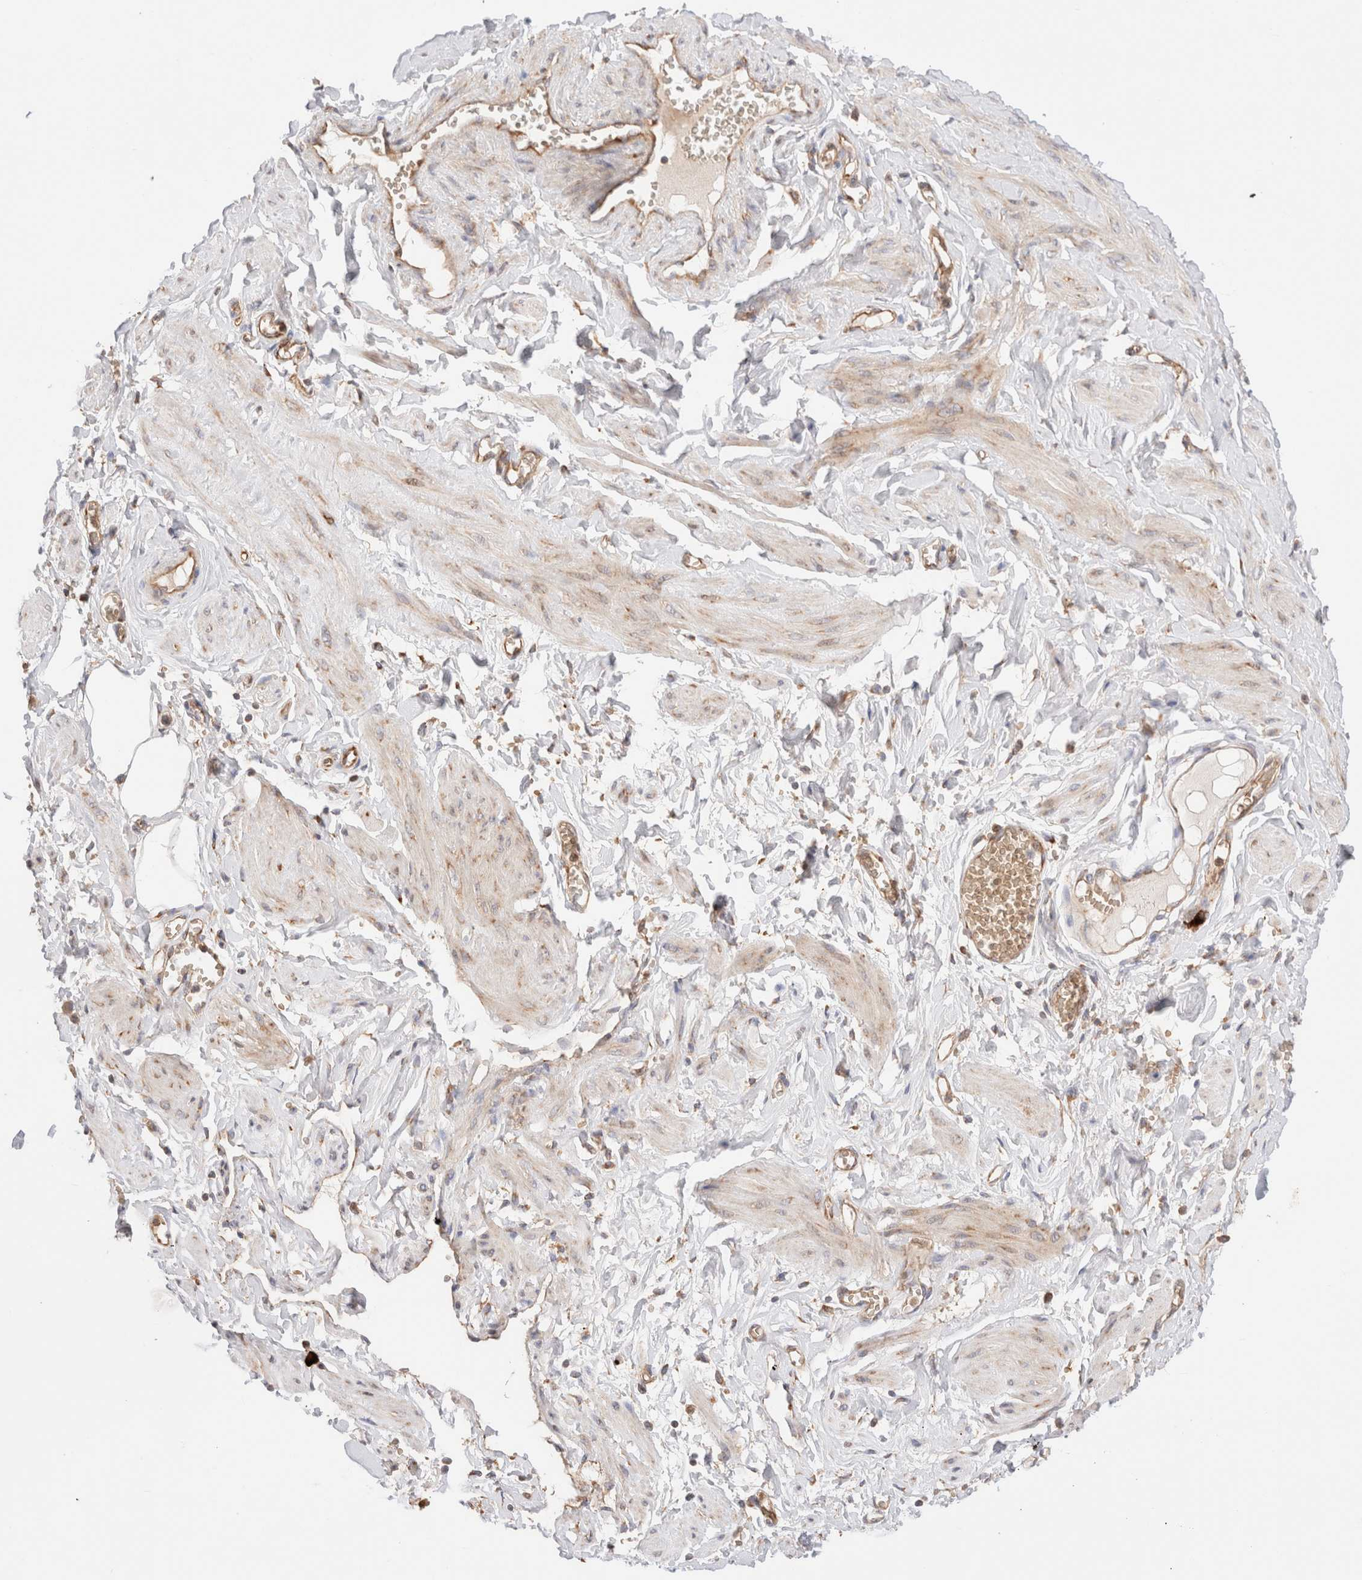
{"staining": {"intensity": "weak", "quantity": "25%-75%", "location": "cytoplasmic/membranous"}, "tissue": "adipose tissue", "cell_type": "Adipocytes", "image_type": "normal", "snomed": [{"axis": "morphology", "description": "Normal tissue, NOS"}, {"axis": "topography", "description": "Vascular tissue"}, {"axis": "topography", "description": "Fallopian tube"}, {"axis": "topography", "description": "Ovary"}], "caption": "Brown immunohistochemical staining in unremarkable adipose tissue displays weak cytoplasmic/membranous staining in about 25%-75% of adipocytes.", "gene": "UTS2B", "patient": {"sex": "female", "age": 67}}